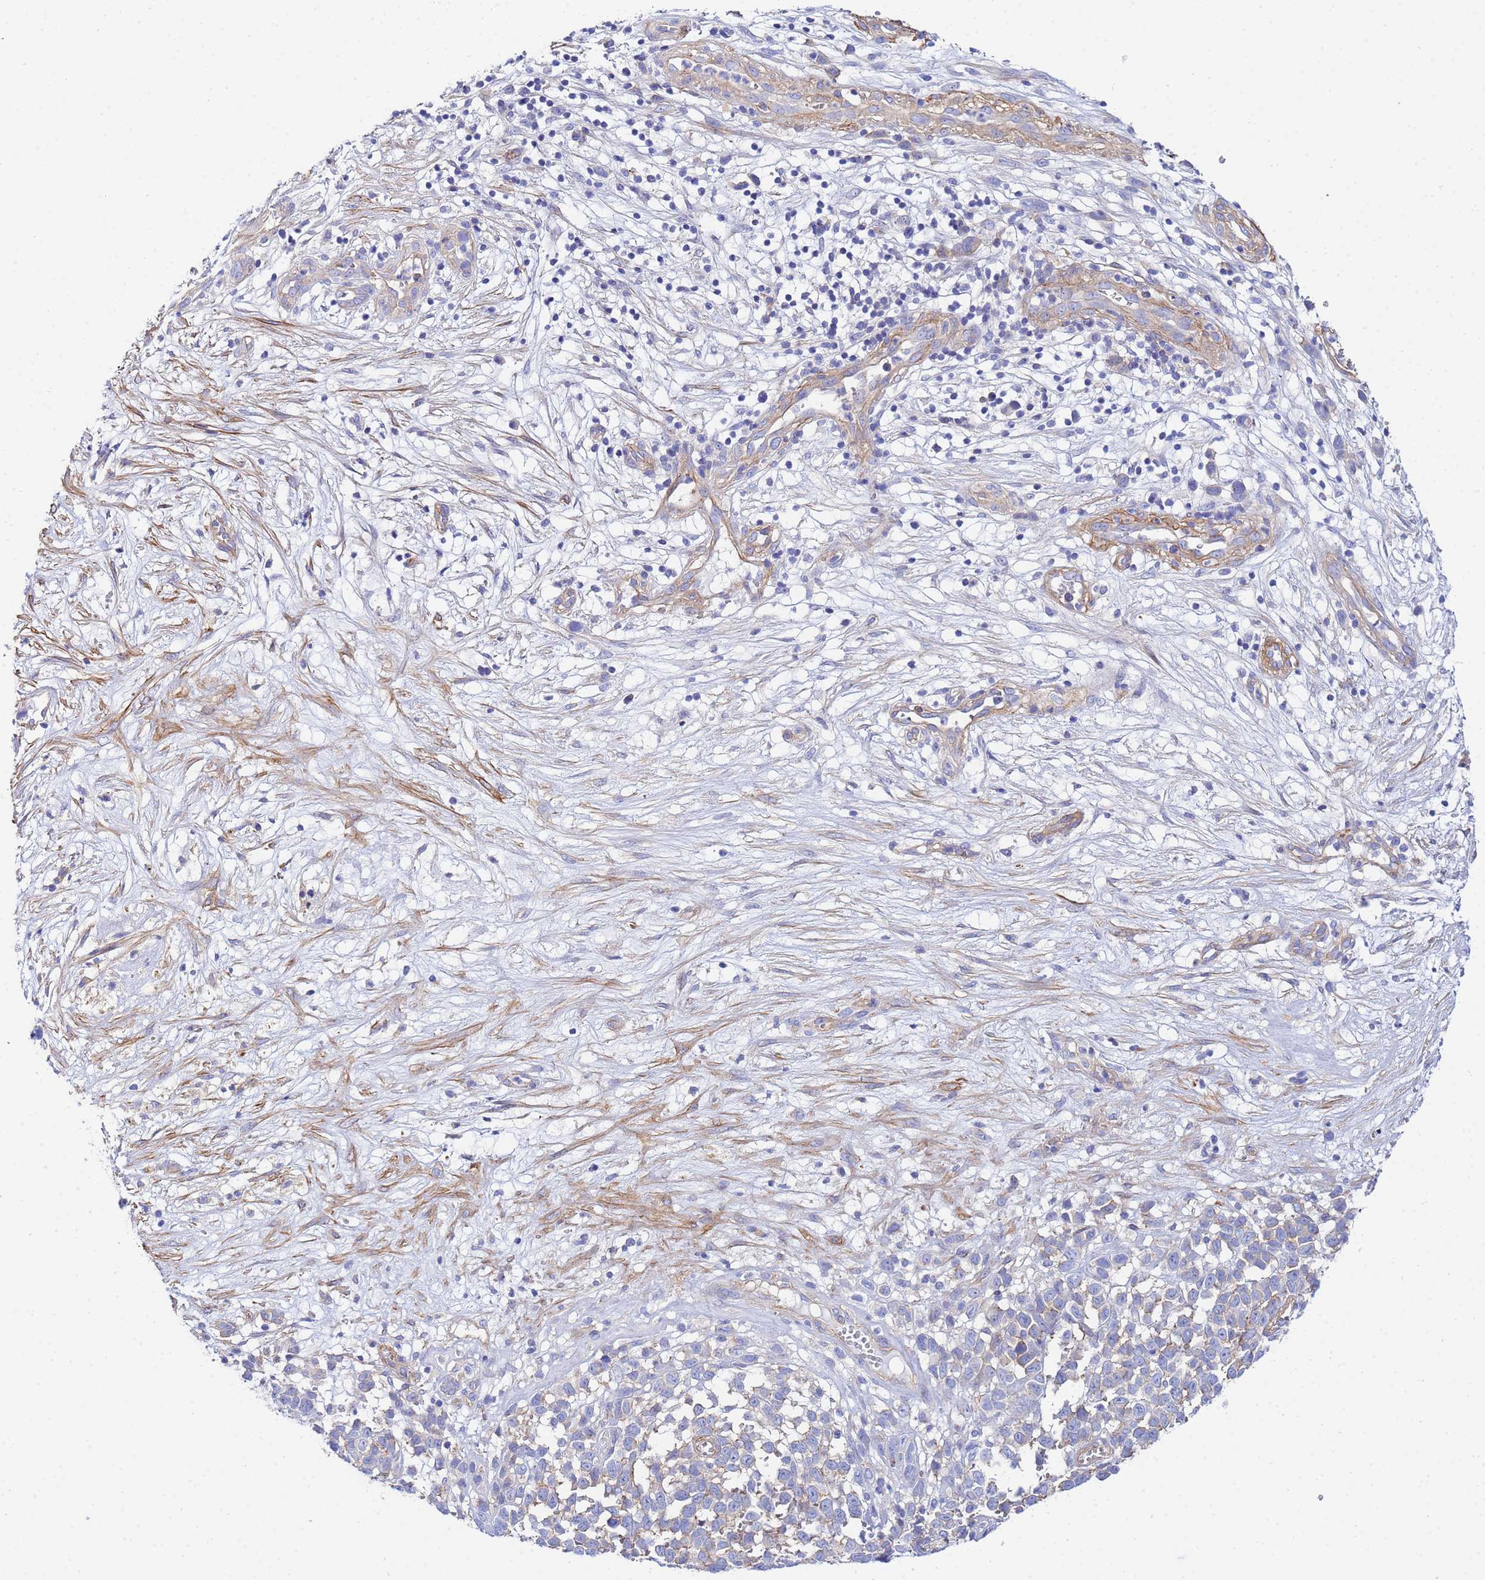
{"staining": {"intensity": "negative", "quantity": "none", "location": "none"}, "tissue": "melanoma", "cell_type": "Tumor cells", "image_type": "cancer", "snomed": [{"axis": "morphology", "description": "Malignant melanoma, NOS"}, {"axis": "topography", "description": "Nose, NOS"}], "caption": "Protein analysis of melanoma reveals no significant positivity in tumor cells.", "gene": "RAB39B", "patient": {"sex": "female", "age": 48}}